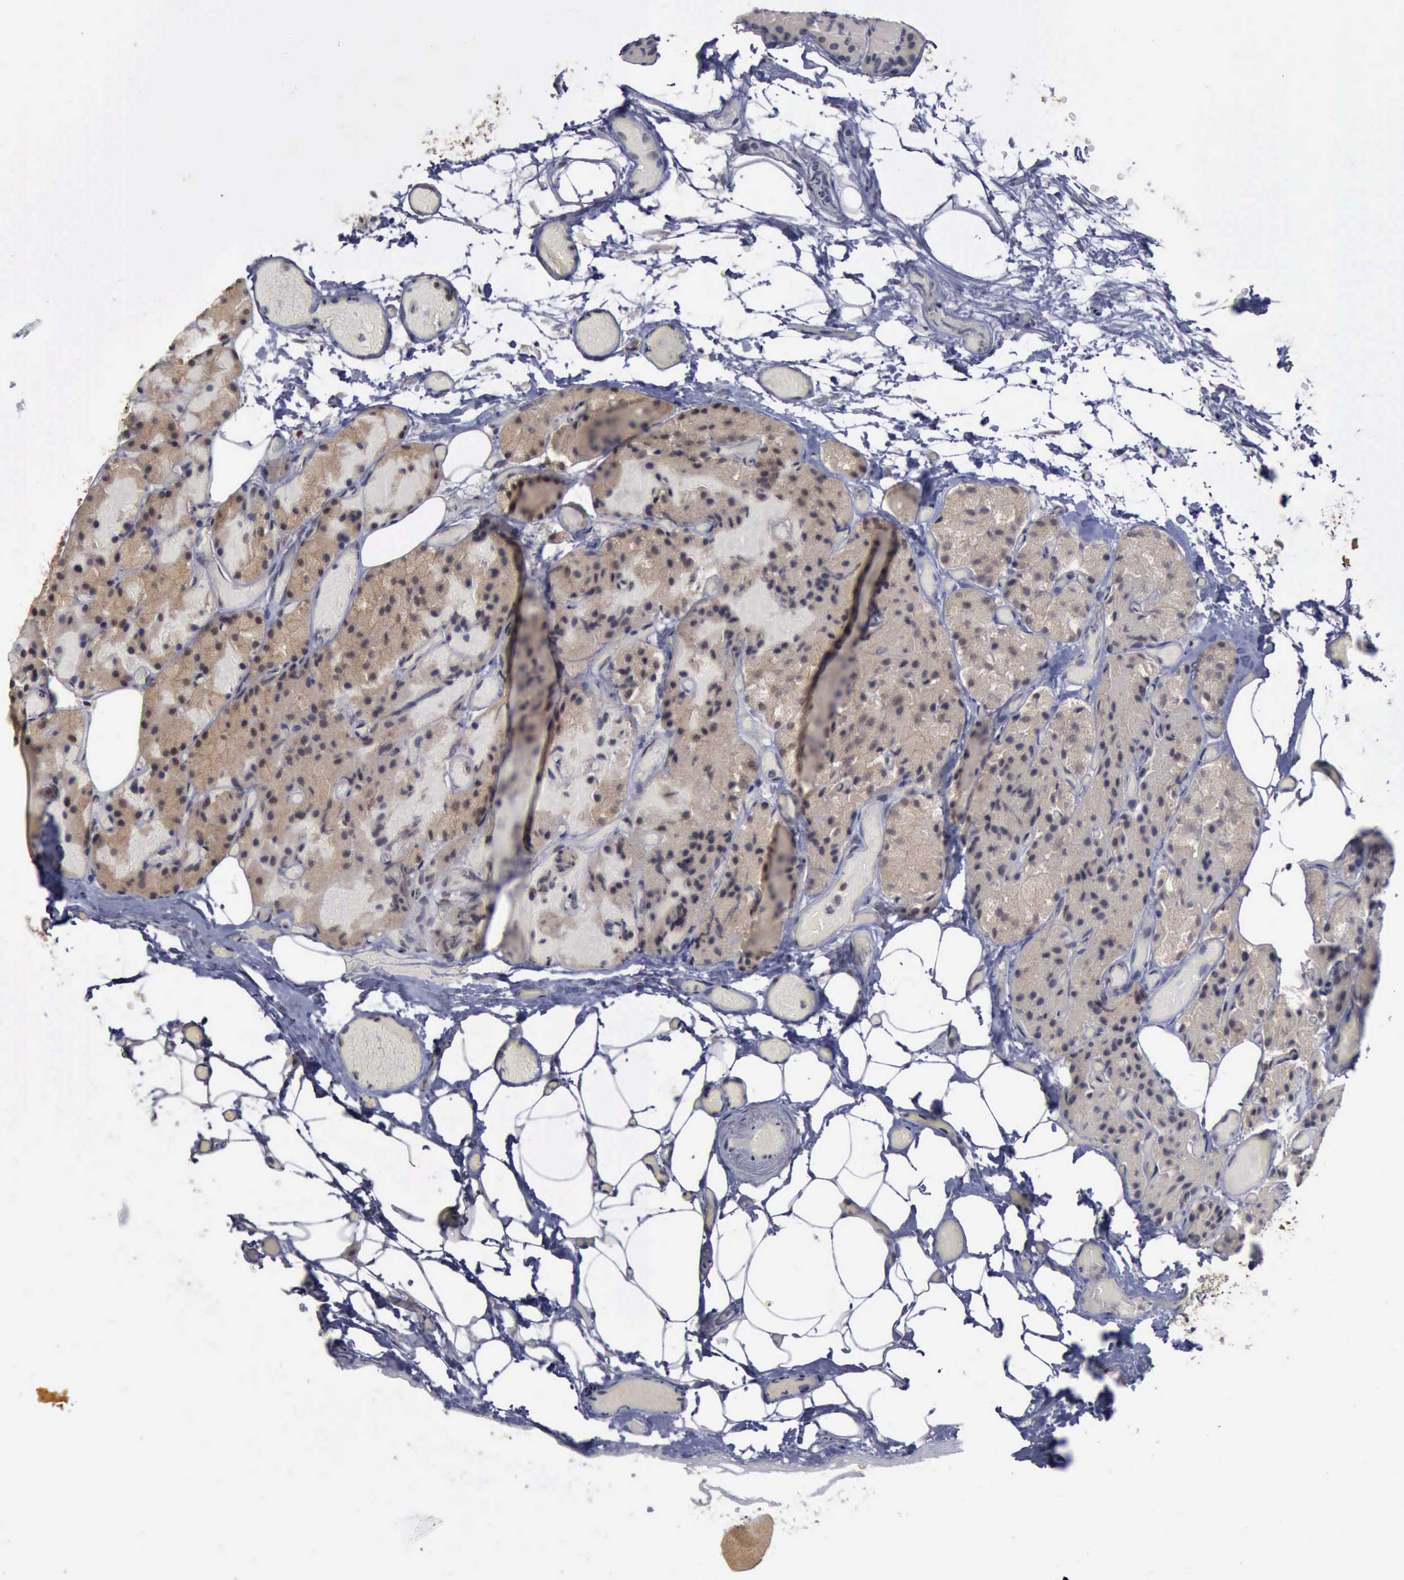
{"staining": {"intensity": "weak", "quantity": ">75%", "location": "cytoplasmic/membranous,nuclear"}, "tissue": "parathyroid gland", "cell_type": "Glandular cells", "image_type": "normal", "snomed": [{"axis": "morphology", "description": "Normal tissue, NOS"}, {"axis": "topography", "description": "Skeletal muscle"}, {"axis": "topography", "description": "Parathyroid gland"}], "caption": "Normal parathyroid gland was stained to show a protein in brown. There is low levels of weak cytoplasmic/membranous,nuclear expression in approximately >75% of glandular cells. (IHC, brightfield microscopy, high magnification).", "gene": "RTCB", "patient": {"sex": "female", "age": 37}}